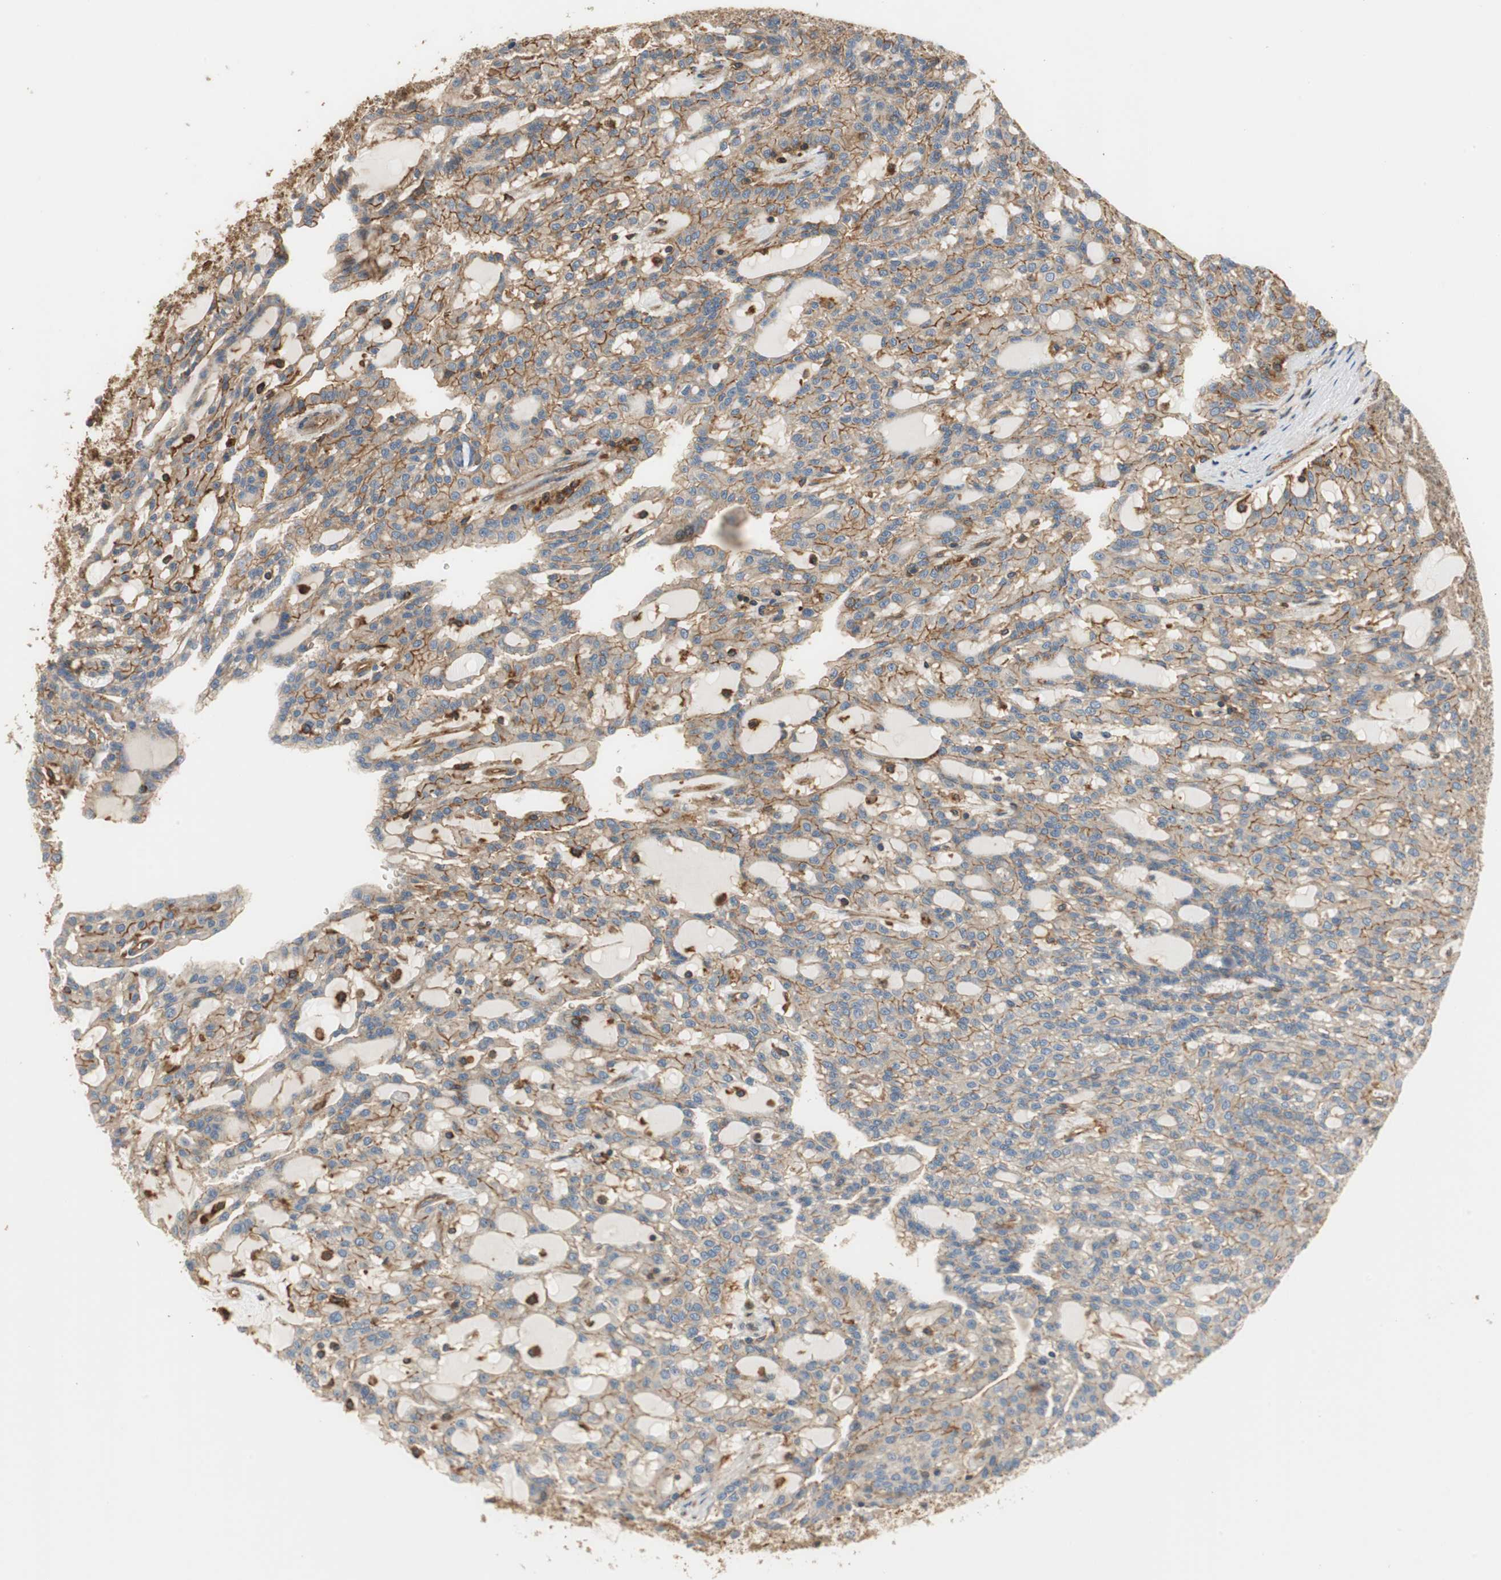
{"staining": {"intensity": "moderate", "quantity": "25%-75%", "location": "cytoplasmic/membranous"}, "tissue": "renal cancer", "cell_type": "Tumor cells", "image_type": "cancer", "snomed": [{"axis": "morphology", "description": "Adenocarcinoma, NOS"}, {"axis": "topography", "description": "Kidney"}], "caption": "Renal cancer (adenocarcinoma) tissue shows moderate cytoplasmic/membranous staining in about 25%-75% of tumor cells, visualized by immunohistochemistry.", "gene": "IL1RL1", "patient": {"sex": "male", "age": 63}}